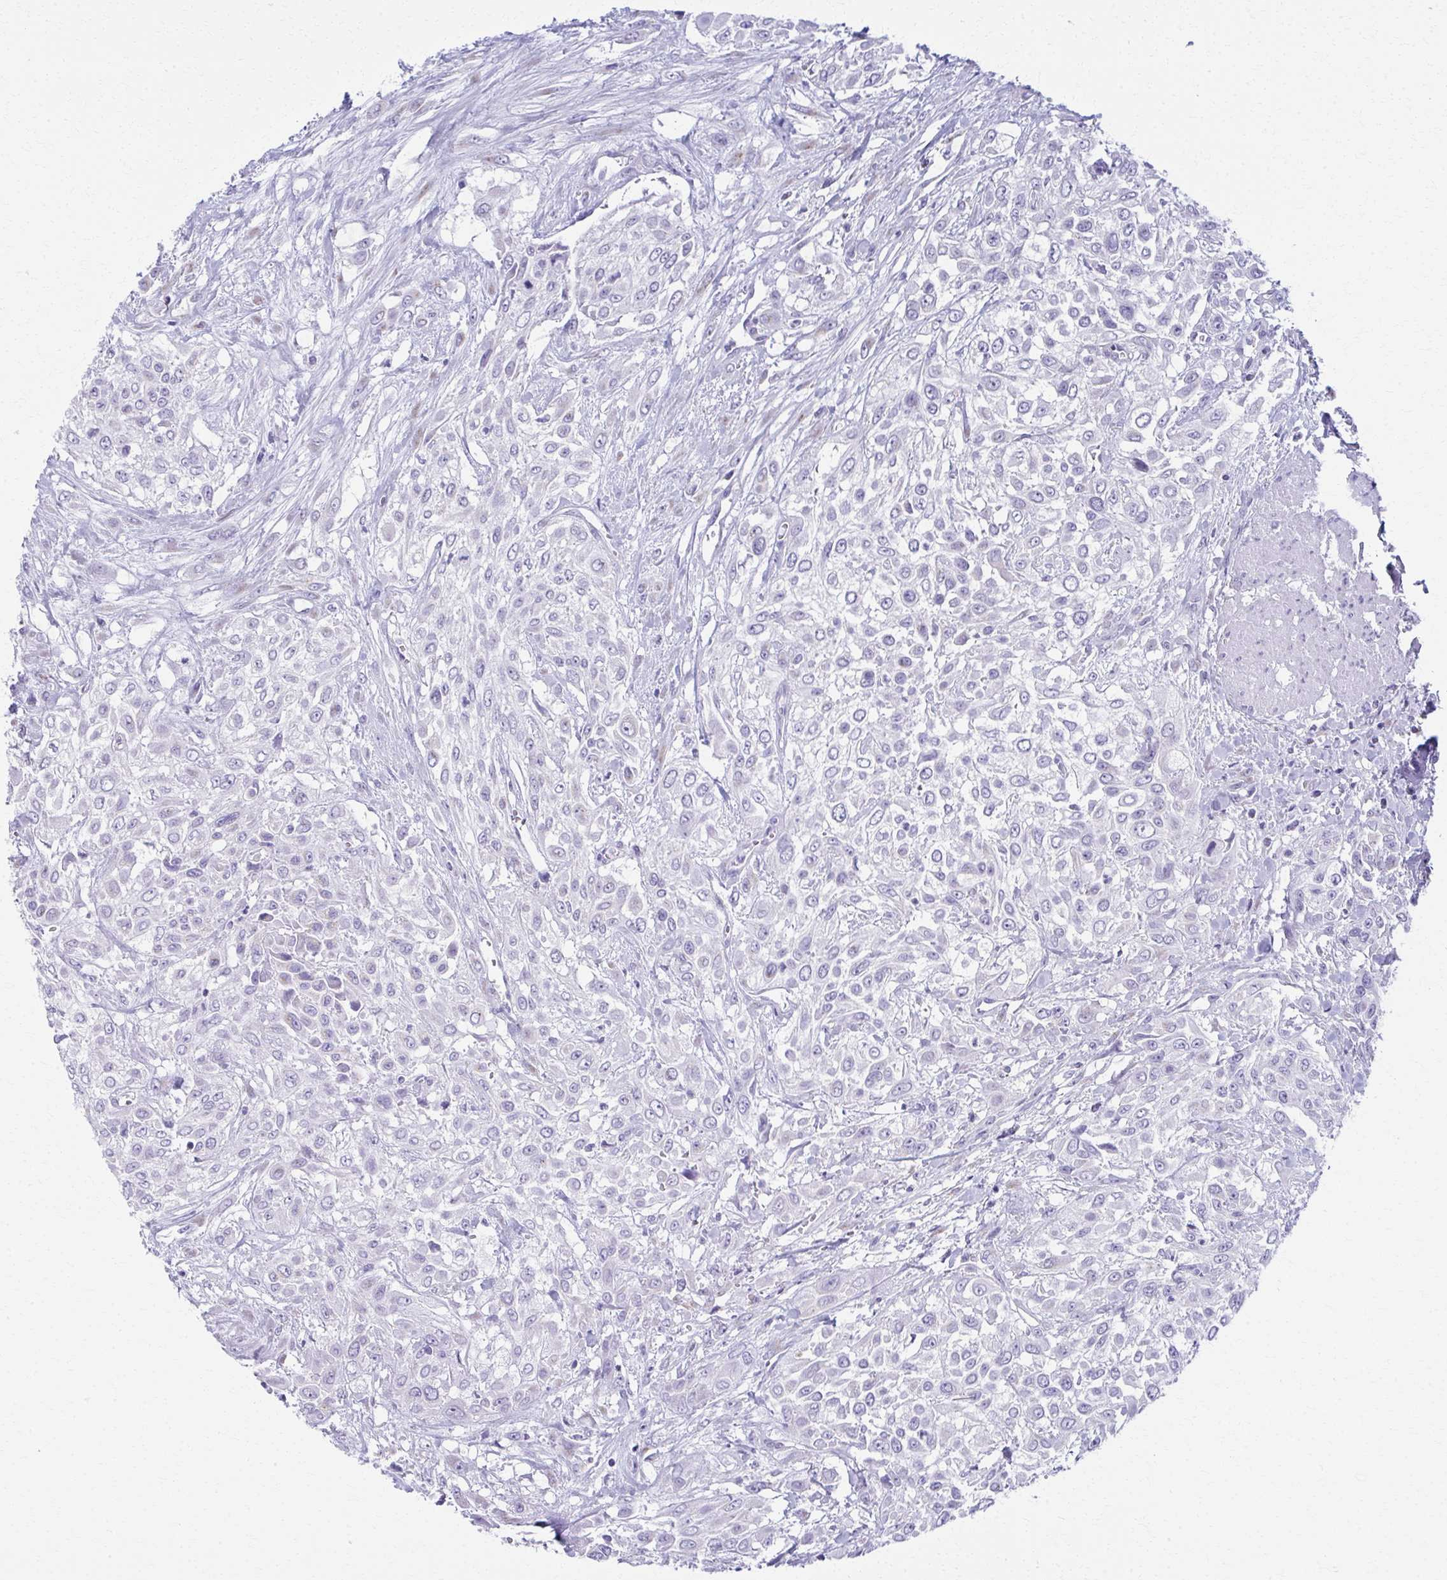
{"staining": {"intensity": "negative", "quantity": "none", "location": "none"}, "tissue": "urothelial cancer", "cell_type": "Tumor cells", "image_type": "cancer", "snomed": [{"axis": "morphology", "description": "Urothelial carcinoma, High grade"}, {"axis": "topography", "description": "Urinary bladder"}], "caption": "High power microscopy photomicrograph of an immunohistochemistry (IHC) histopathology image of urothelial carcinoma (high-grade), revealing no significant staining in tumor cells.", "gene": "SCLY", "patient": {"sex": "male", "age": 57}}